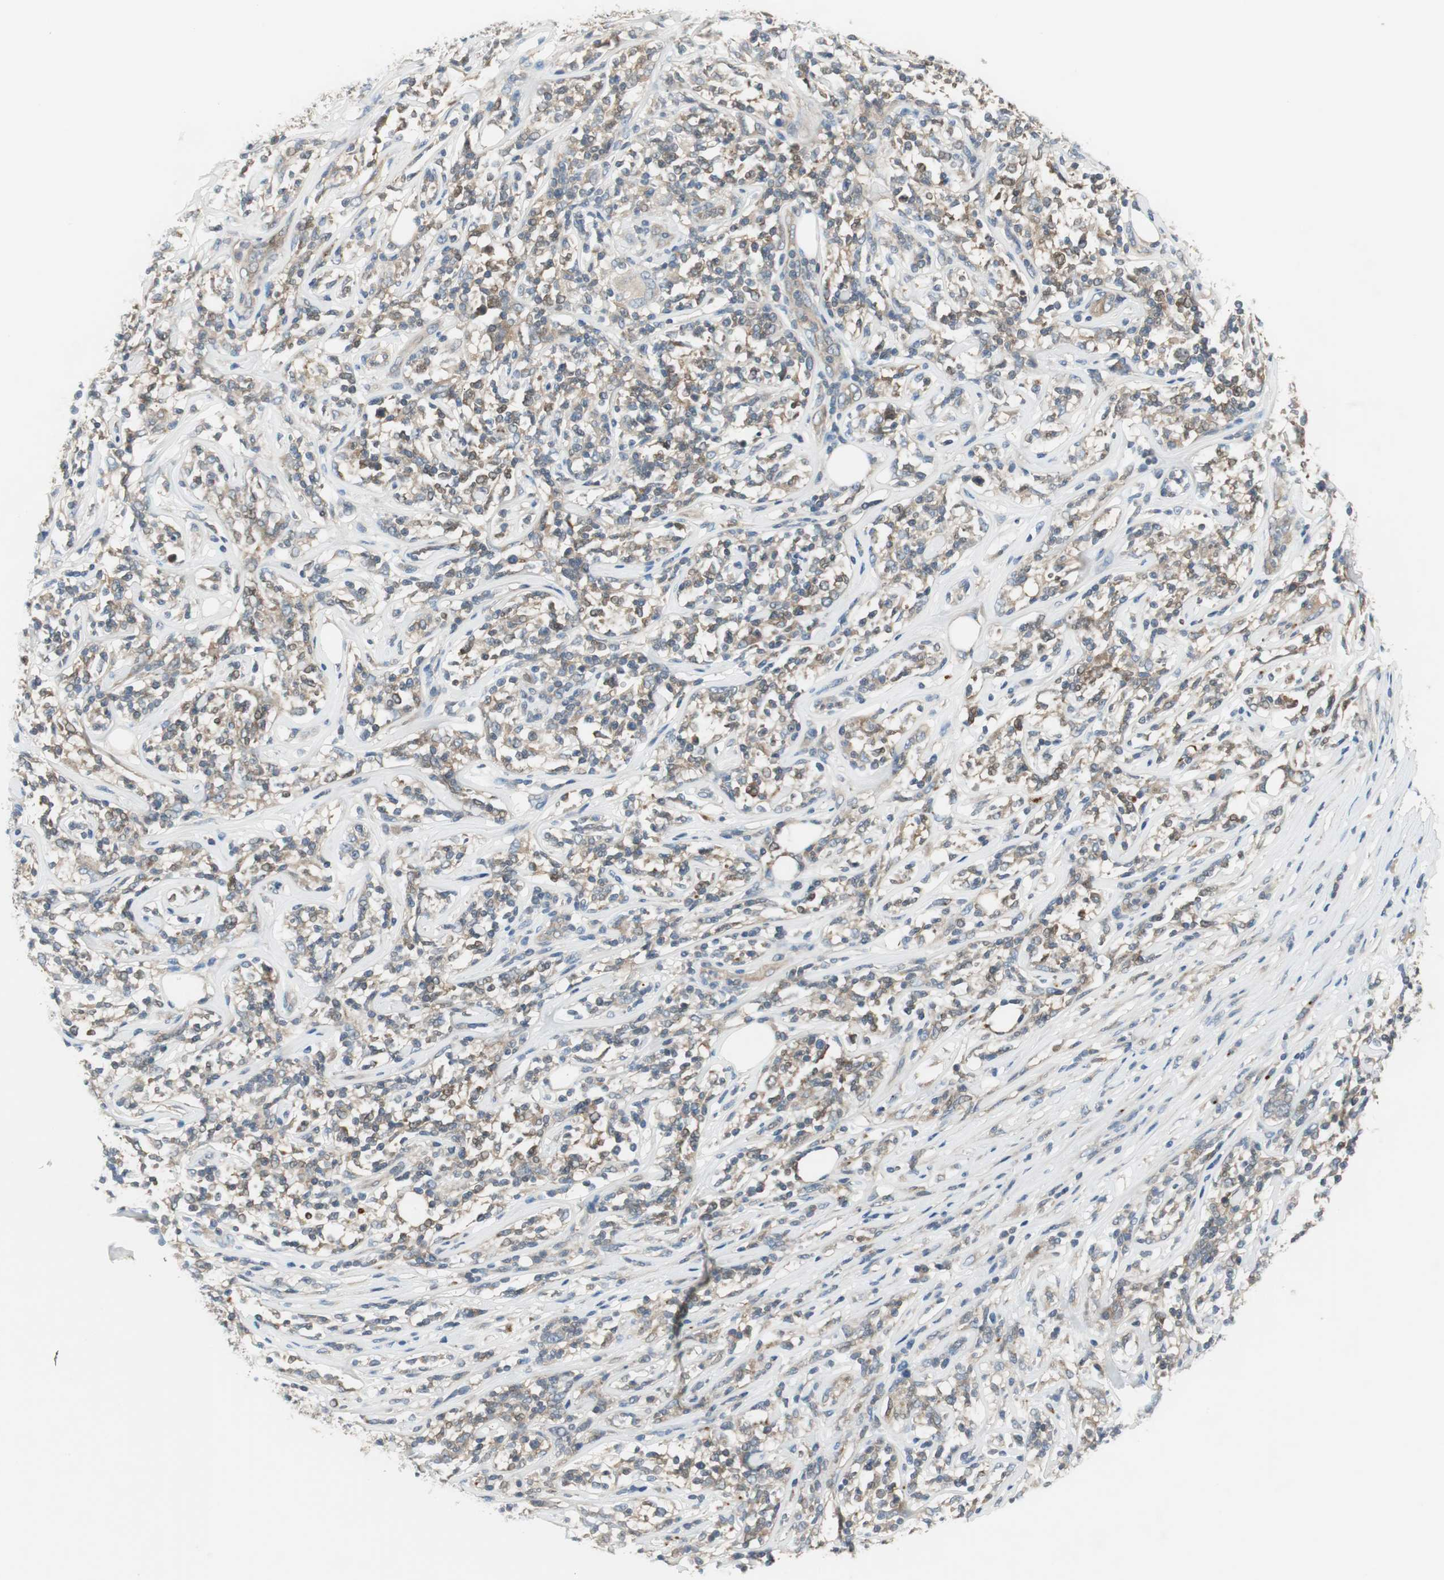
{"staining": {"intensity": "moderate", "quantity": "25%-75%", "location": "cytoplasmic/membranous"}, "tissue": "lymphoma", "cell_type": "Tumor cells", "image_type": "cancer", "snomed": [{"axis": "morphology", "description": "Malignant lymphoma, non-Hodgkin's type, High grade"}, {"axis": "topography", "description": "Lymph node"}], "caption": "A histopathology image showing moderate cytoplasmic/membranous staining in approximately 25%-75% of tumor cells in lymphoma, as visualized by brown immunohistochemical staining.", "gene": "PRKAA1", "patient": {"sex": "female", "age": 84}}